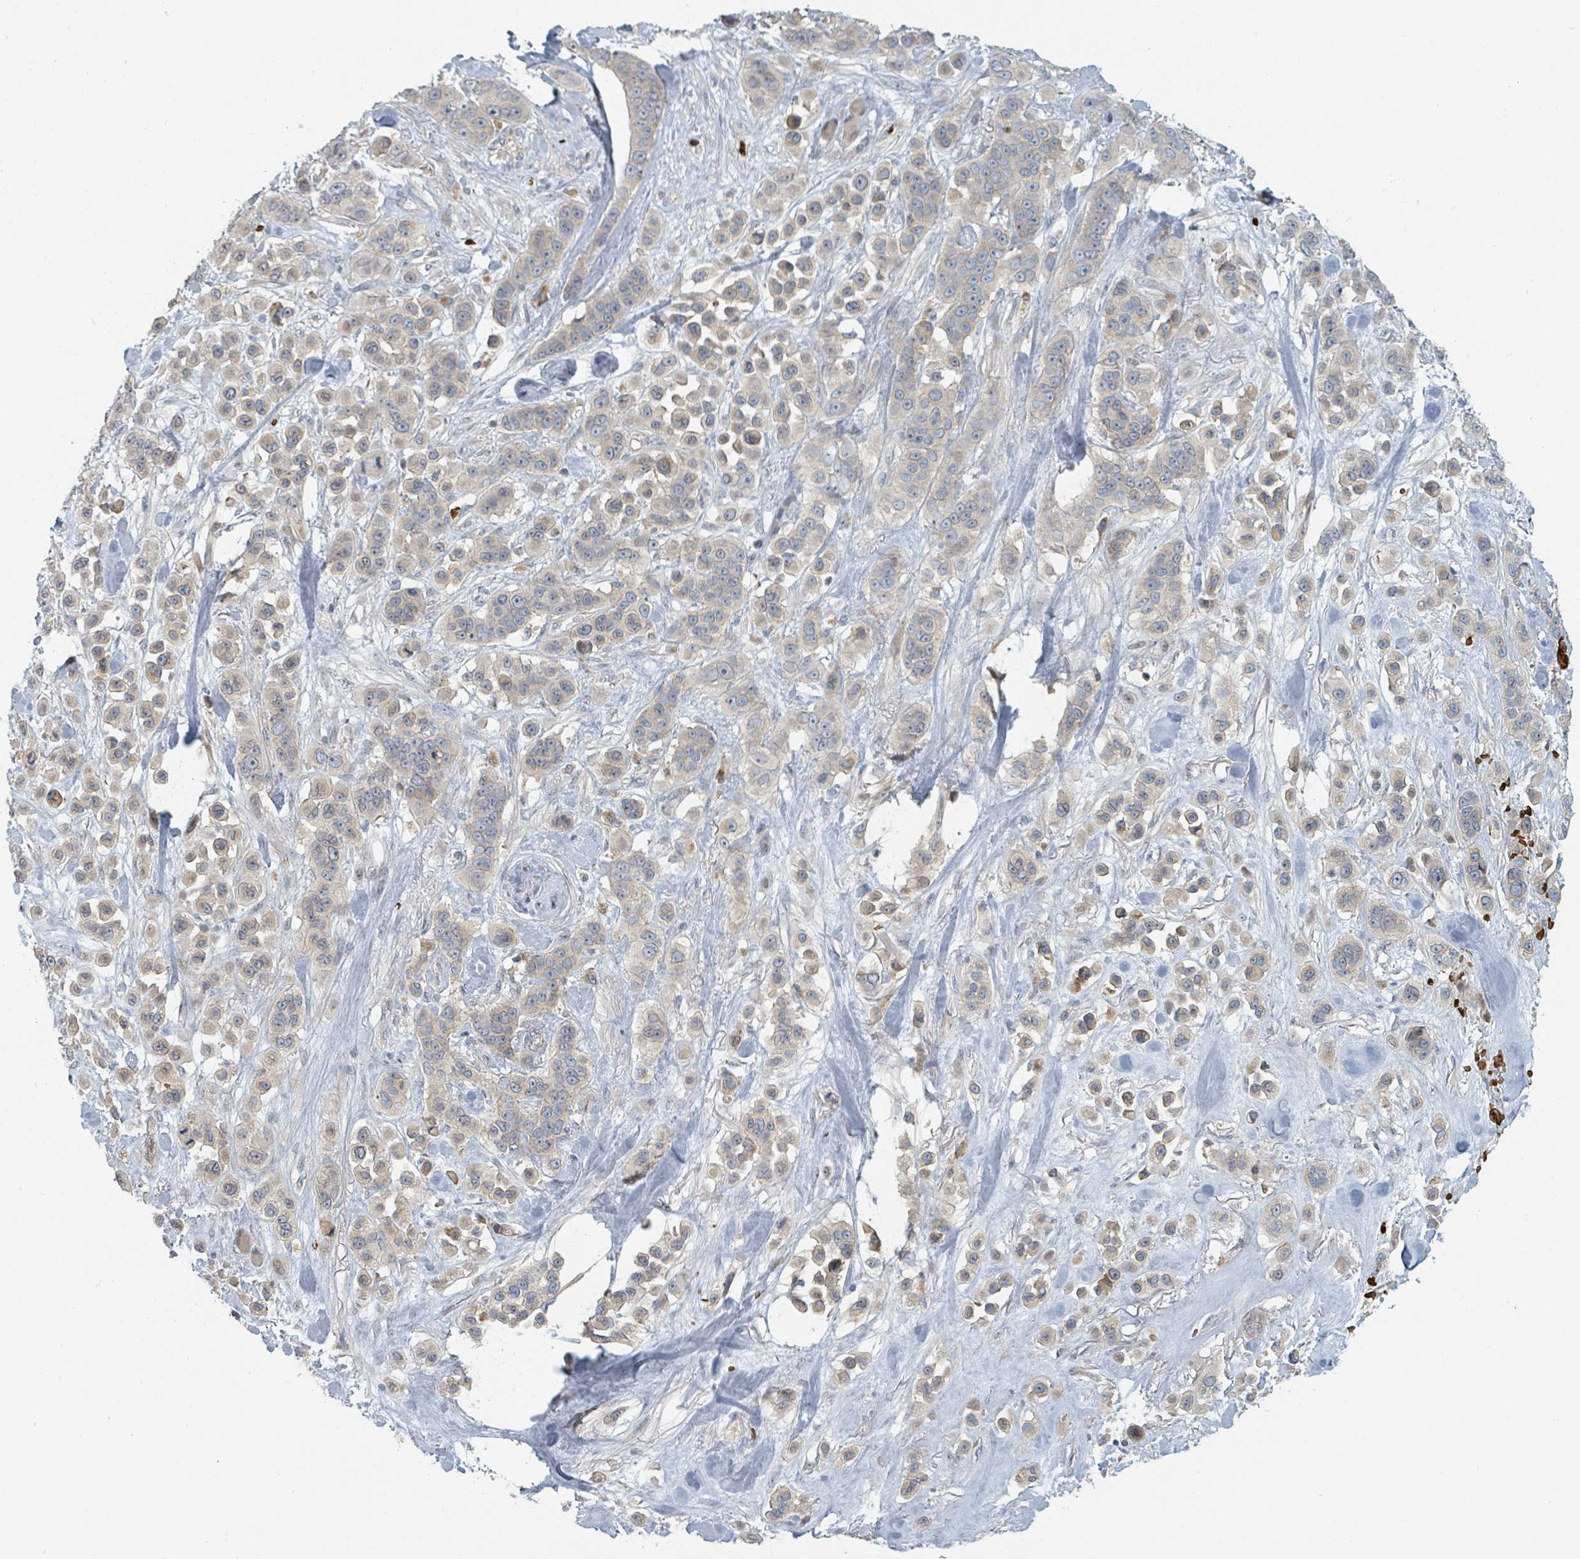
{"staining": {"intensity": "weak", "quantity": "25%-75%", "location": "cytoplasmic/membranous"}, "tissue": "skin cancer", "cell_type": "Tumor cells", "image_type": "cancer", "snomed": [{"axis": "morphology", "description": "Squamous cell carcinoma, NOS"}, {"axis": "topography", "description": "Skin"}], "caption": "Squamous cell carcinoma (skin) tissue displays weak cytoplasmic/membranous staining in about 25%-75% of tumor cells (DAB (3,3'-diaminobenzidine) = brown stain, brightfield microscopy at high magnification).", "gene": "TRPC4AP", "patient": {"sex": "male", "age": 67}}